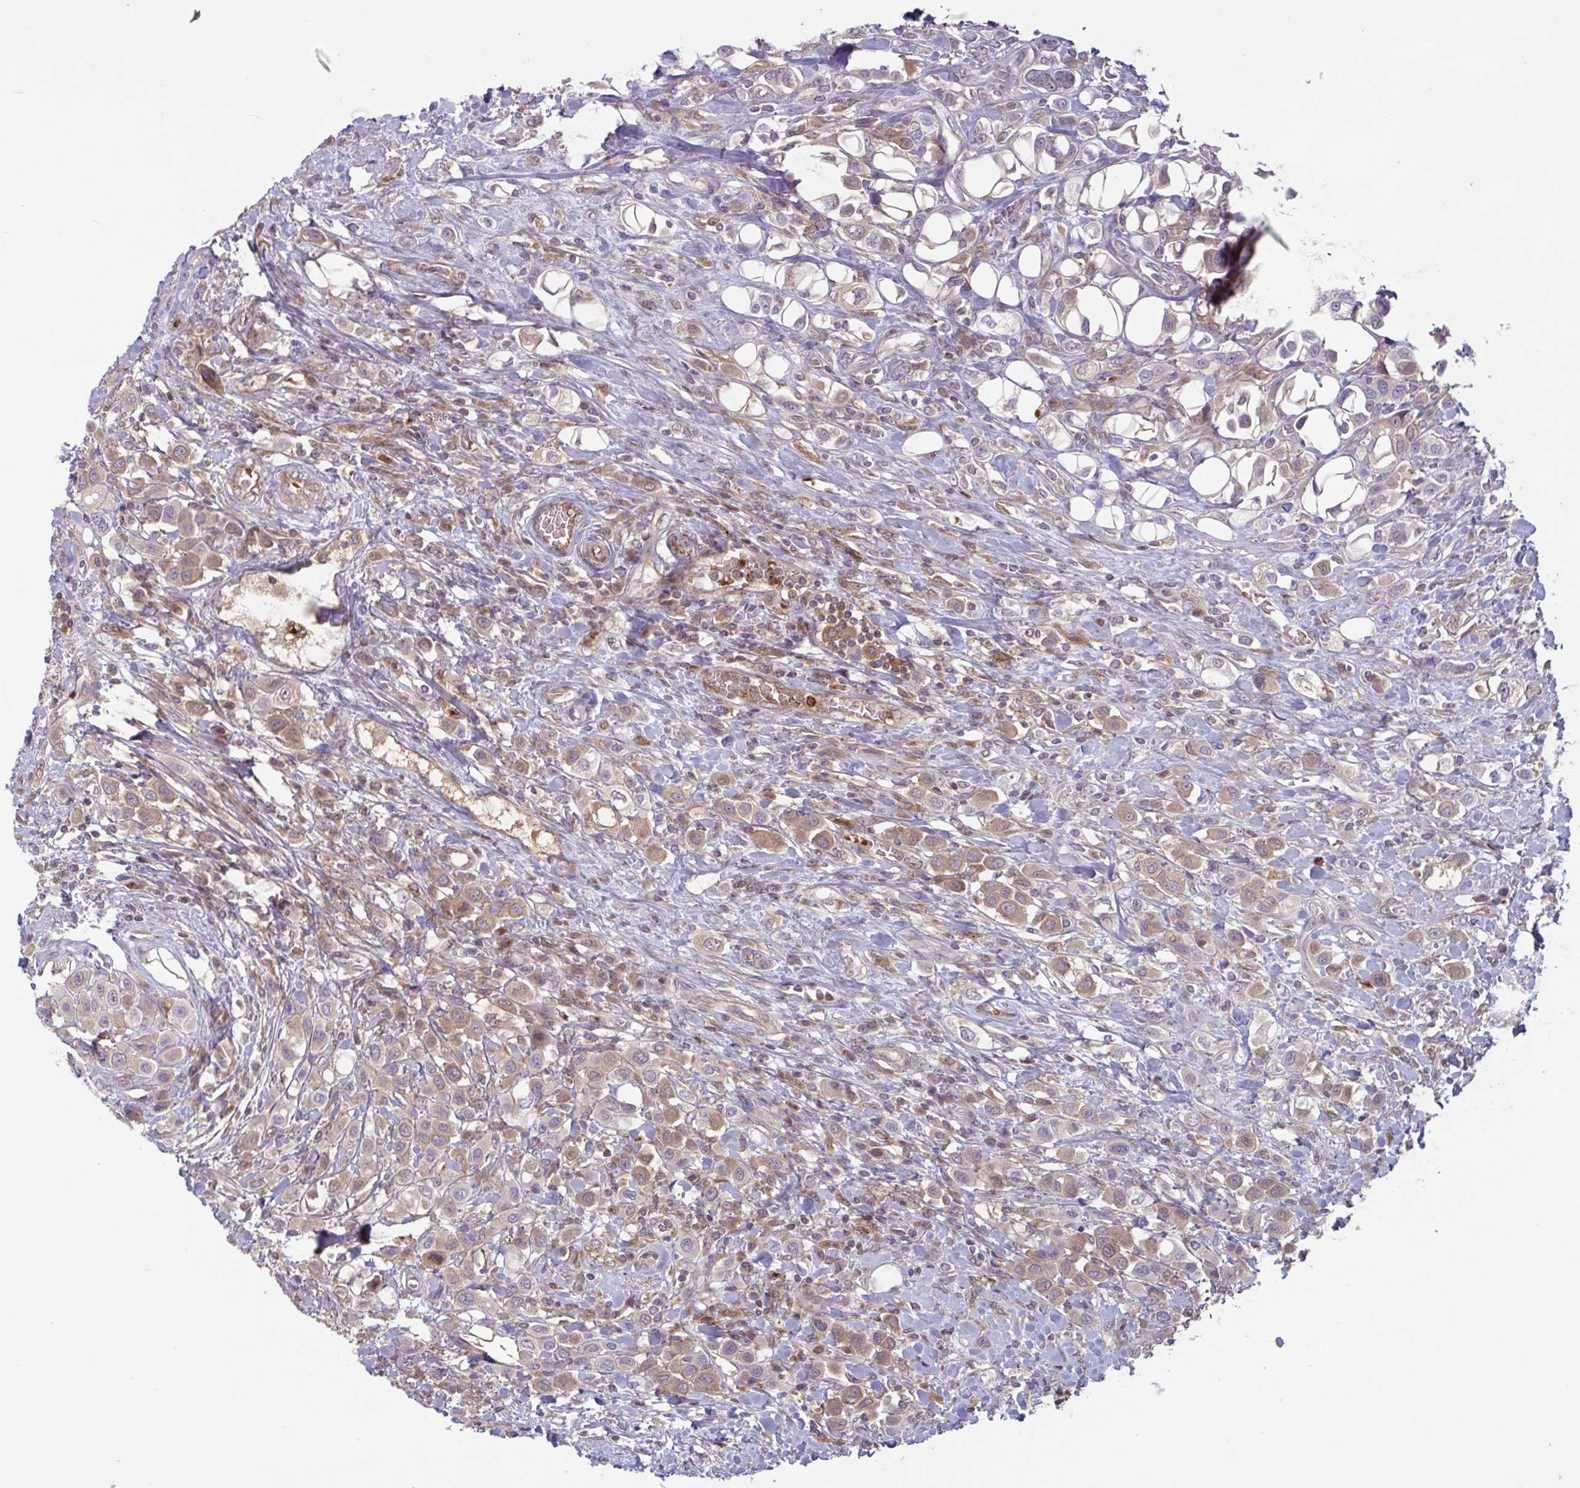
{"staining": {"intensity": "moderate", "quantity": "25%-75%", "location": "cytoplasmic/membranous"}, "tissue": "urothelial cancer", "cell_type": "Tumor cells", "image_type": "cancer", "snomed": [{"axis": "morphology", "description": "Urothelial carcinoma, High grade"}, {"axis": "topography", "description": "Urinary bladder"}], "caption": "This image demonstrates immunohistochemistry (IHC) staining of high-grade urothelial carcinoma, with medium moderate cytoplasmic/membranous positivity in about 25%-75% of tumor cells.", "gene": "IL1R1", "patient": {"sex": "male", "age": 50}}